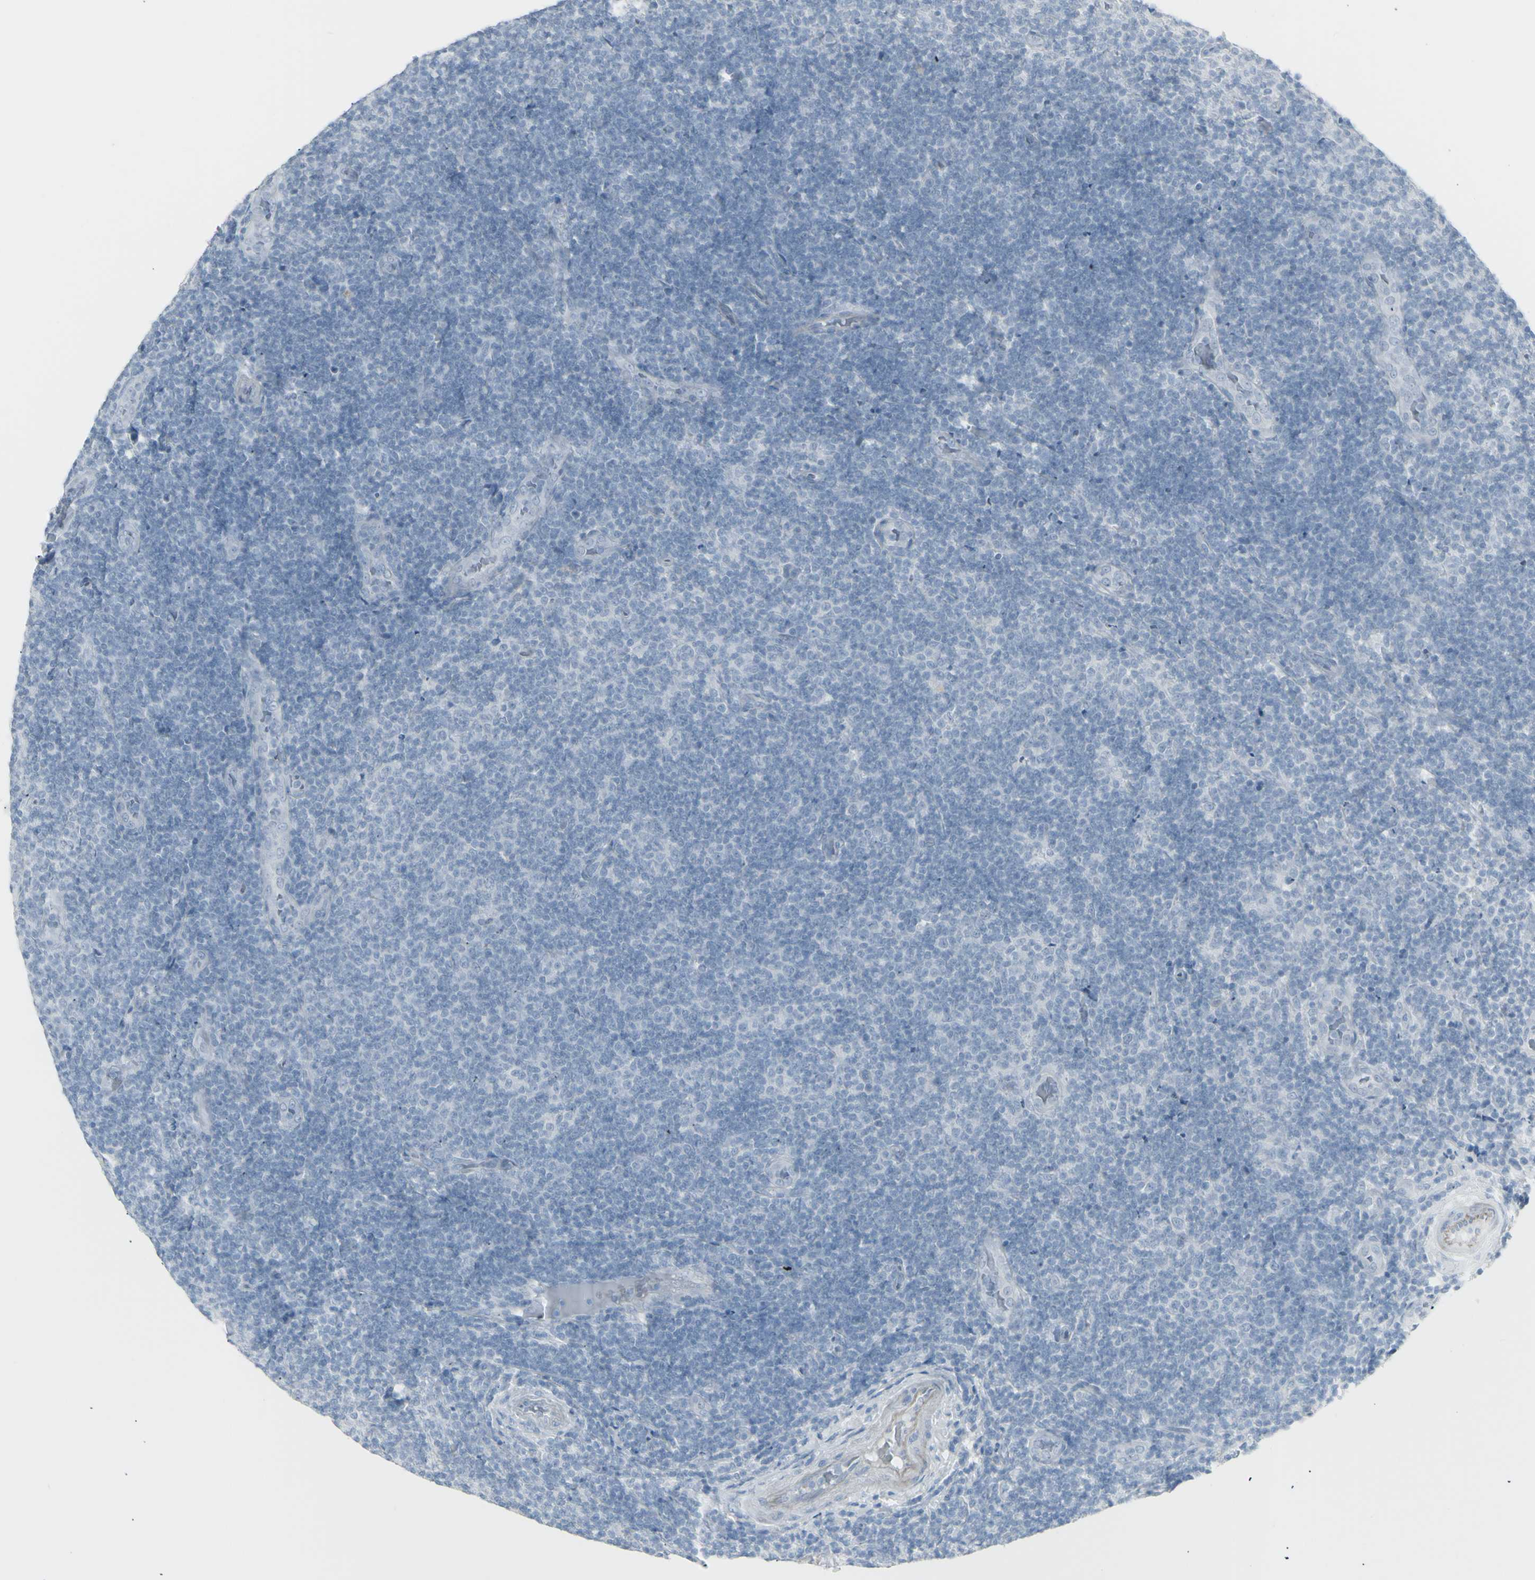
{"staining": {"intensity": "negative", "quantity": "none", "location": "none"}, "tissue": "lymphoma", "cell_type": "Tumor cells", "image_type": "cancer", "snomed": [{"axis": "morphology", "description": "Malignant lymphoma, non-Hodgkin's type, Low grade"}, {"axis": "topography", "description": "Lymph node"}], "caption": "A high-resolution photomicrograph shows immunohistochemistry staining of low-grade malignant lymphoma, non-Hodgkin's type, which demonstrates no significant expression in tumor cells. Nuclei are stained in blue.", "gene": "YBX2", "patient": {"sex": "male", "age": 83}}